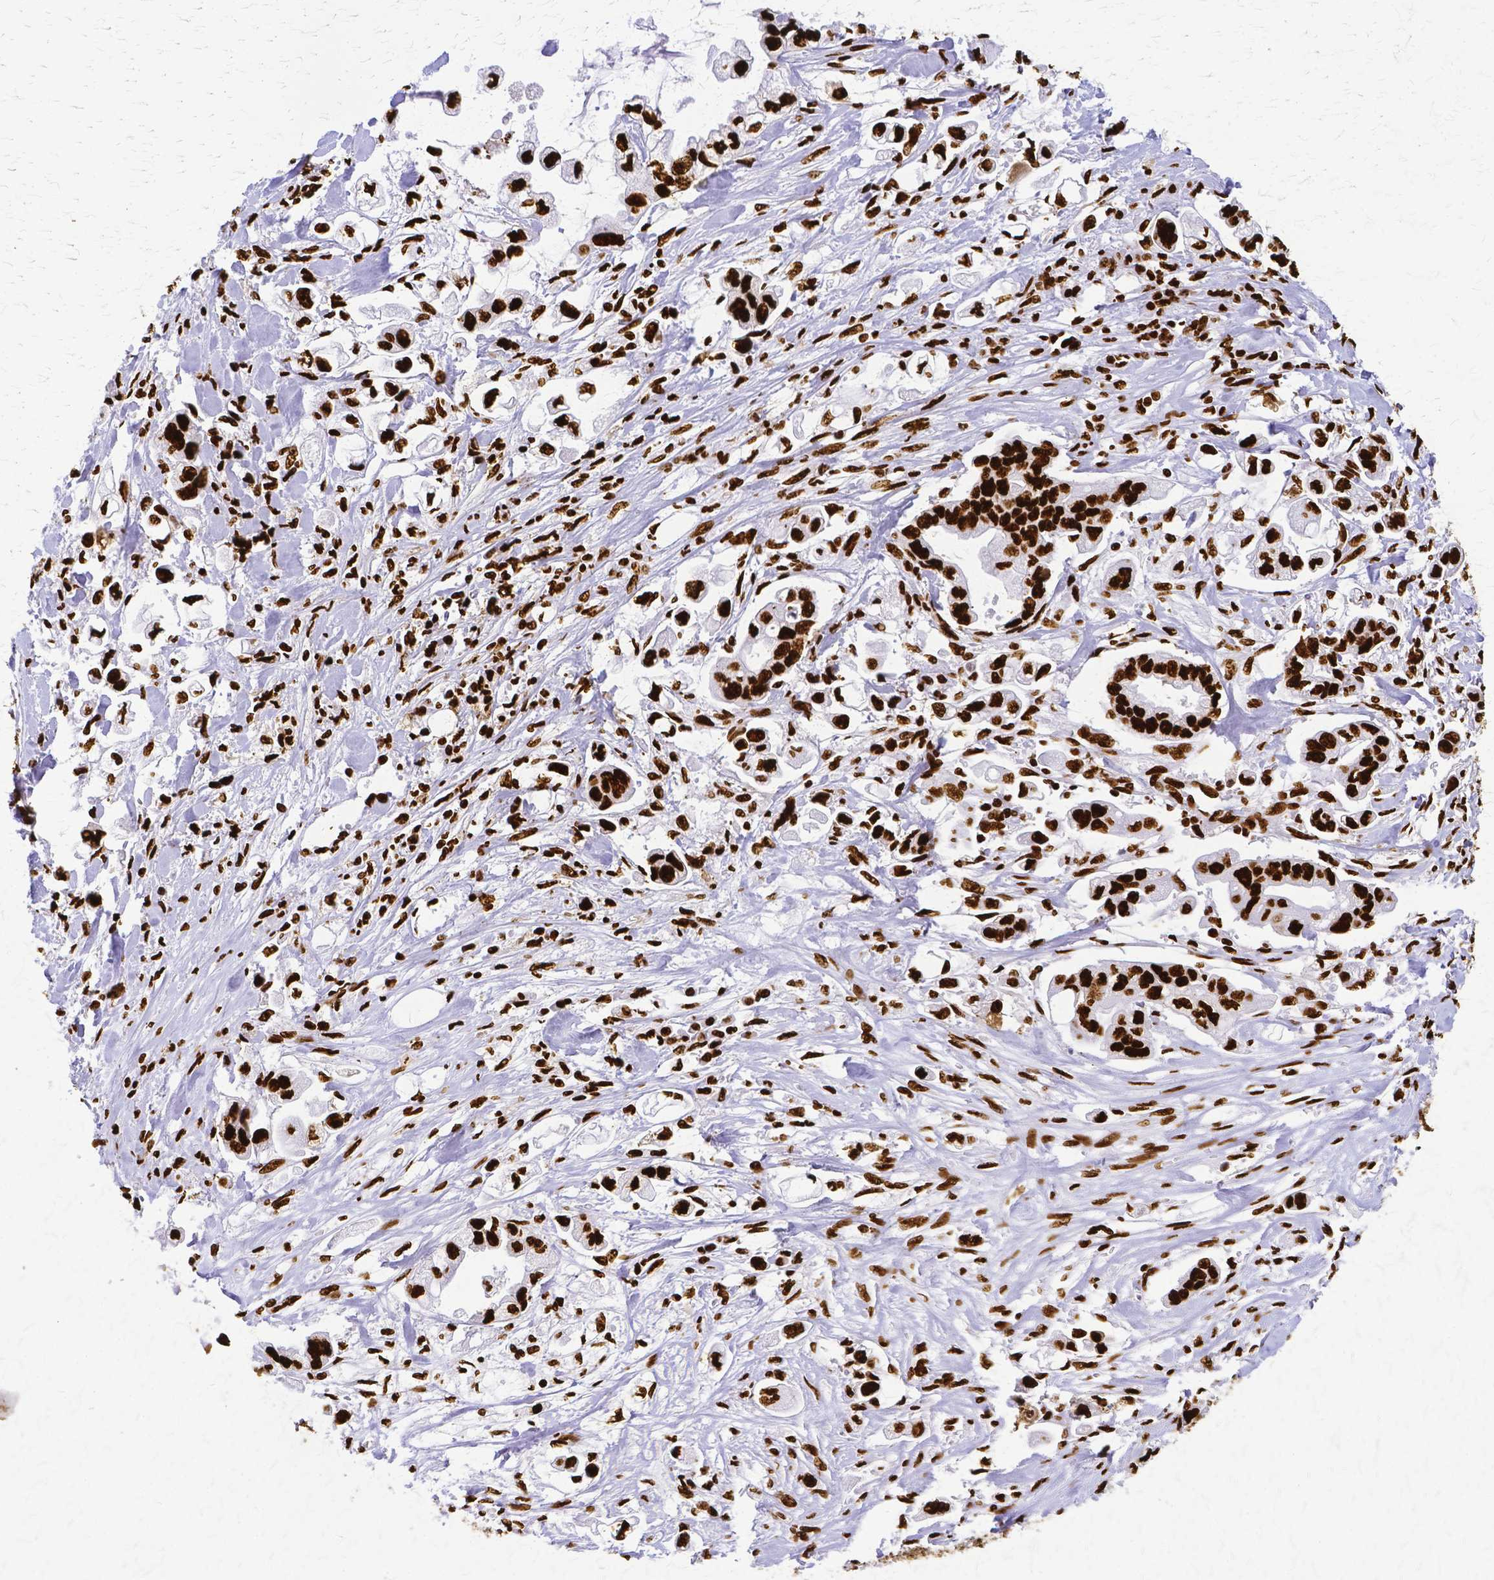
{"staining": {"intensity": "strong", "quantity": ">75%", "location": "nuclear"}, "tissue": "stomach cancer", "cell_type": "Tumor cells", "image_type": "cancer", "snomed": [{"axis": "morphology", "description": "Adenocarcinoma, NOS"}, {"axis": "topography", "description": "Stomach"}], "caption": "Human stomach cancer stained with a protein marker demonstrates strong staining in tumor cells.", "gene": "SFPQ", "patient": {"sex": "male", "age": 62}}